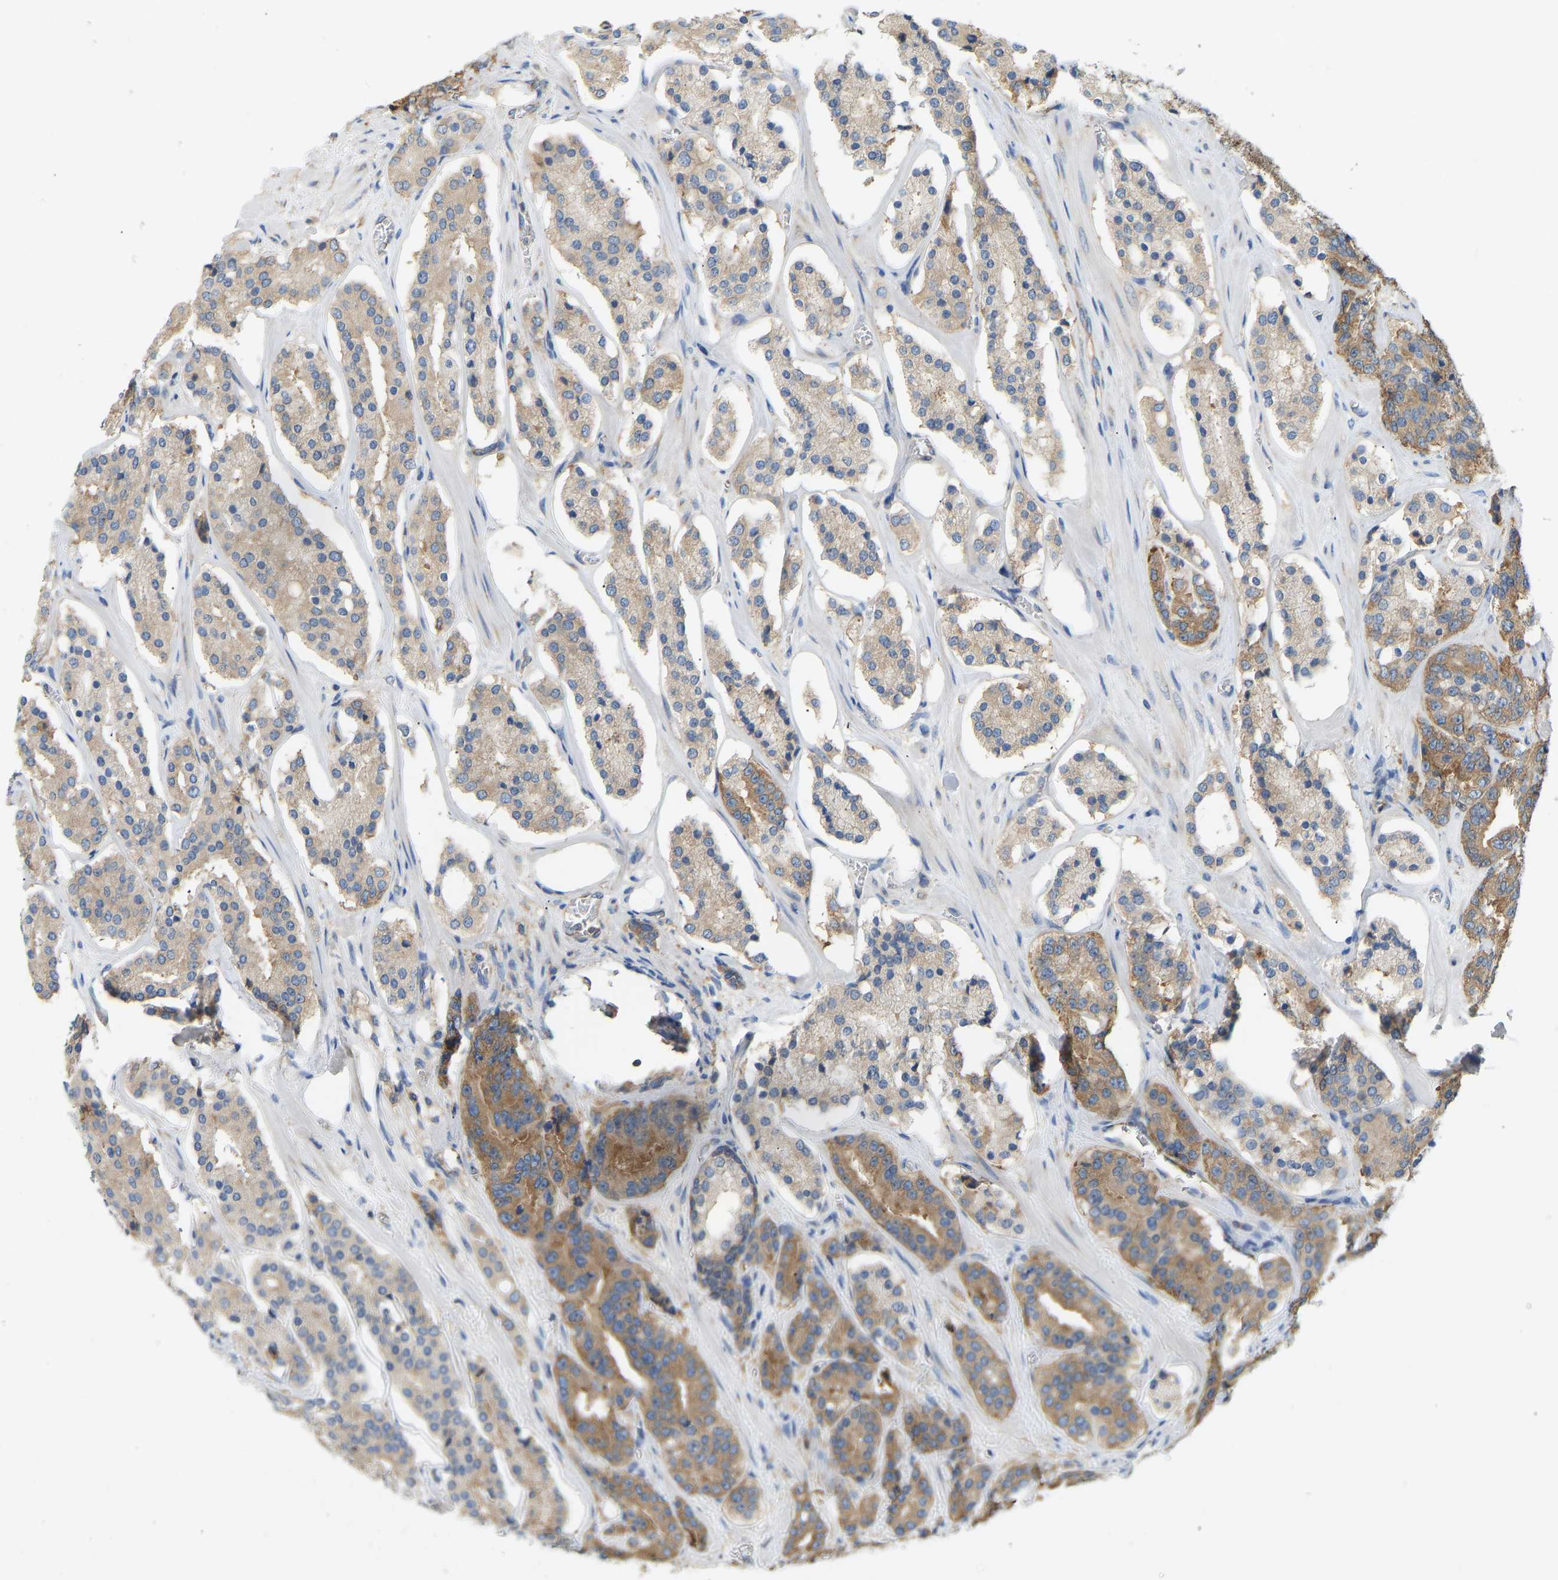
{"staining": {"intensity": "moderate", "quantity": ">75%", "location": "cytoplasmic/membranous"}, "tissue": "prostate cancer", "cell_type": "Tumor cells", "image_type": "cancer", "snomed": [{"axis": "morphology", "description": "Adenocarcinoma, High grade"}, {"axis": "topography", "description": "Prostate"}], "caption": "Prostate cancer stained with immunohistochemistry (IHC) reveals moderate cytoplasmic/membranous positivity in approximately >75% of tumor cells.", "gene": "RPS6KB2", "patient": {"sex": "male", "age": 60}}